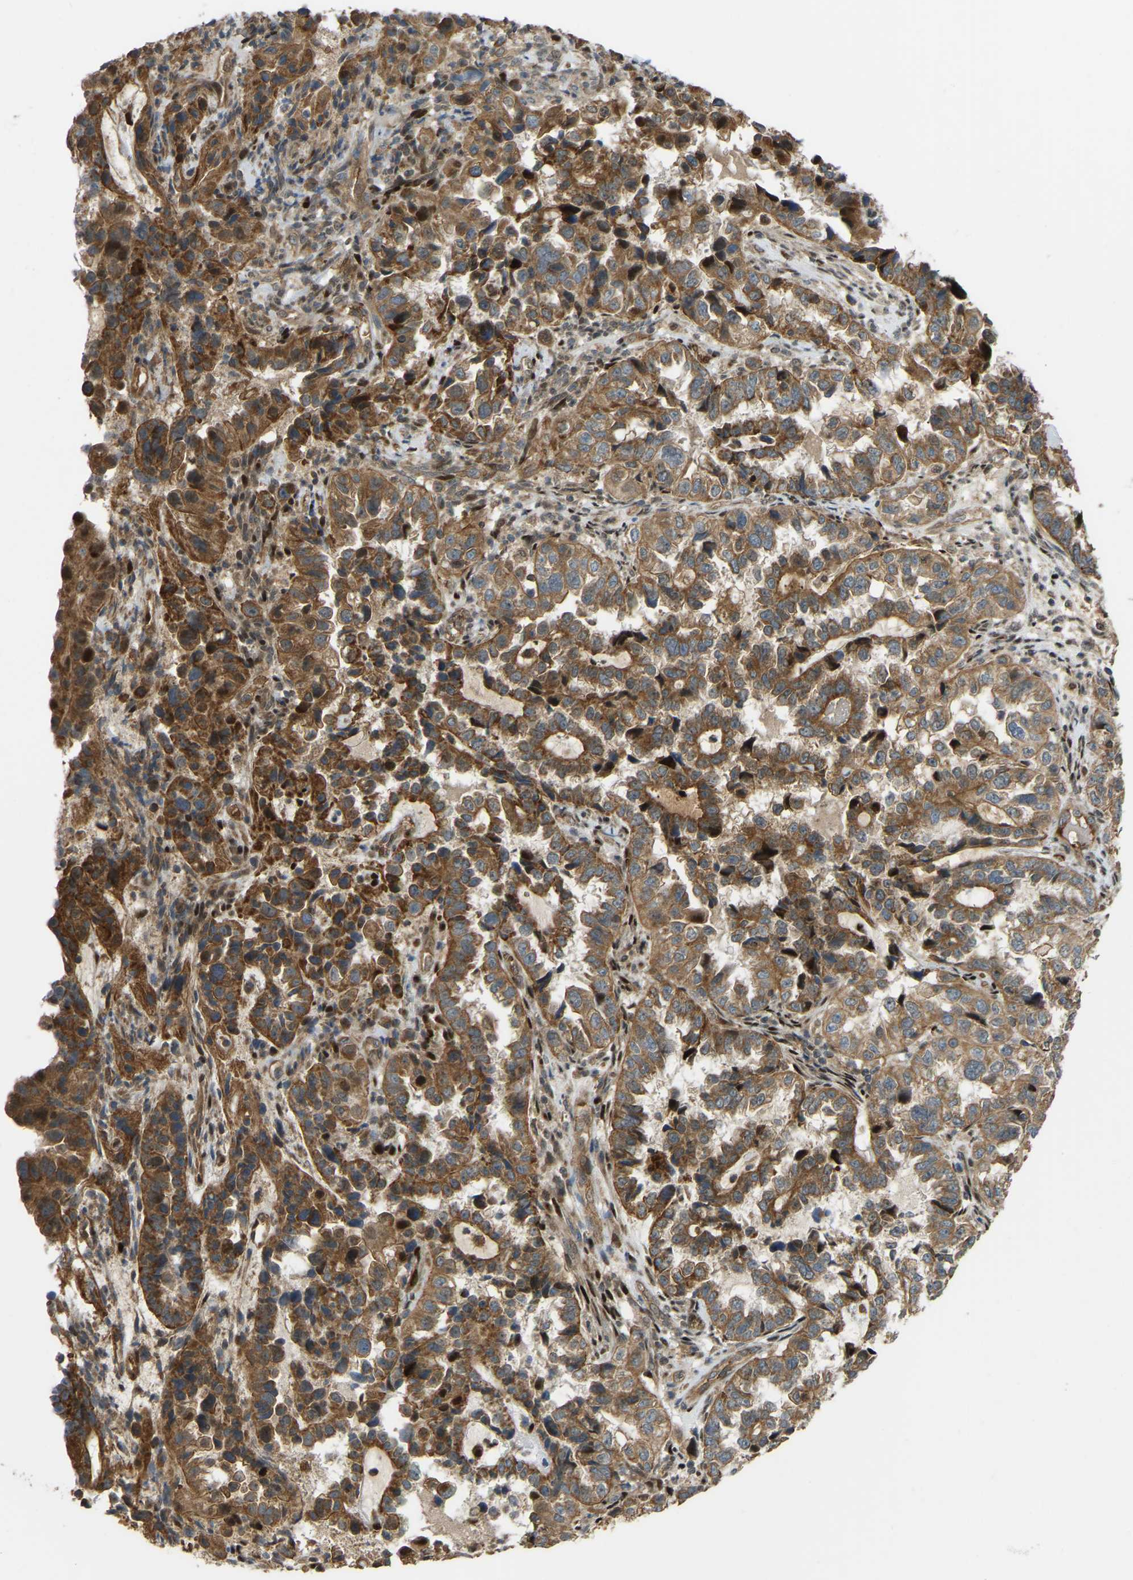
{"staining": {"intensity": "strong", "quantity": ">75%", "location": "cytoplasmic/membranous"}, "tissue": "endometrial cancer", "cell_type": "Tumor cells", "image_type": "cancer", "snomed": [{"axis": "morphology", "description": "Adenocarcinoma, NOS"}, {"axis": "topography", "description": "Endometrium"}], "caption": "Brown immunohistochemical staining in human endometrial cancer displays strong cytoplasmic/membranous expression in about >75% of tumor cells. Using DAB (3,3'-diaminobenzidine) (brown) and hematoxylin (blue) stains, captured at high magnification using brightfield microscopy.", "gene": "C21orf91", "patient": {"sex": "female", "age": 85}}